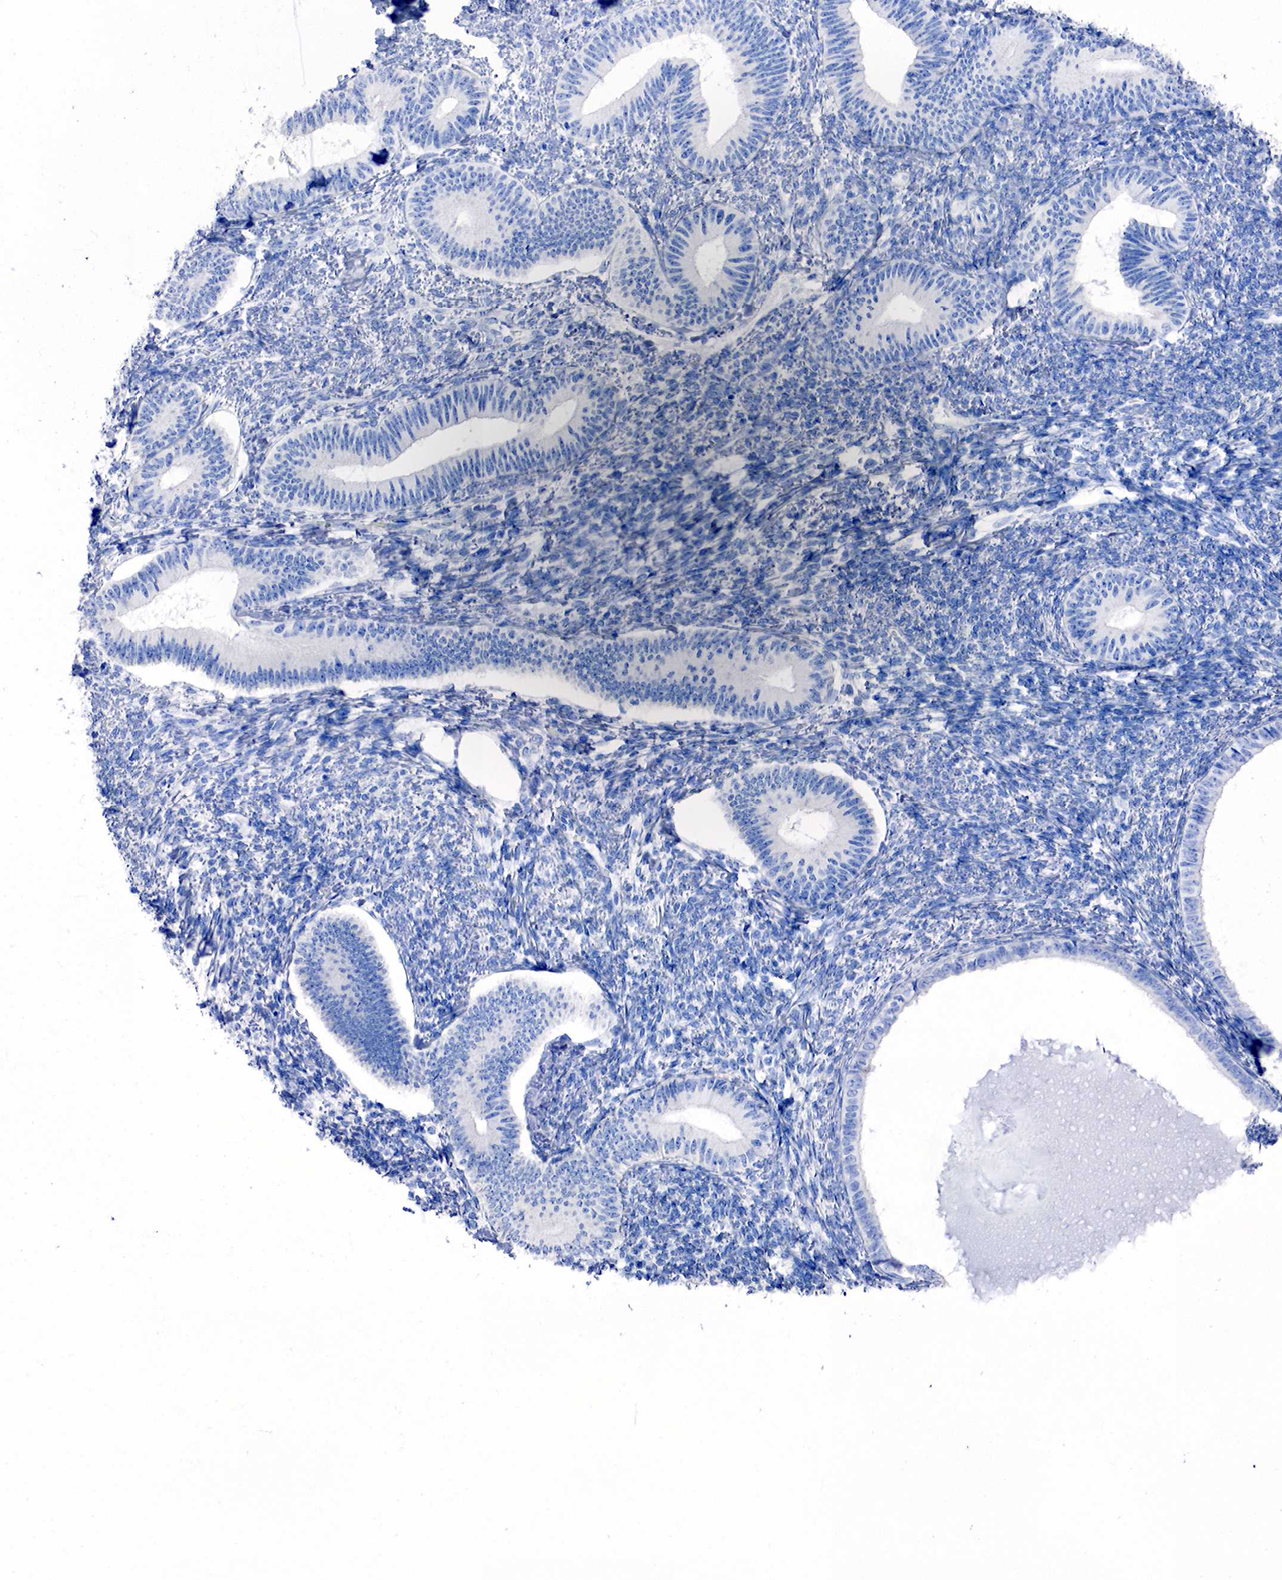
{"staining": {"intensity": "negative", "quantity": "none", "location": "none"}, "tissue": "endometrium", "cell_type": "Cells in endometrial stroma", "image_type": "normal", "snomed": [{"axis": "morphology", "description": "Normal tissue, NOS"}, {"axis": "topography", "description": "Endometrium"}], "caption": "A micrograph of human endometrium is negative for staining in cells in endometrial stroma. The staining was performed using DAB (3,3'-diaminobenzidine) to visualize the protein expression in brown, while the nuclei were stained in blue with hematoxylin (Magnification: 20x).", "gene": "CHGA", "patient": {"sex": "female", "age": 82}}